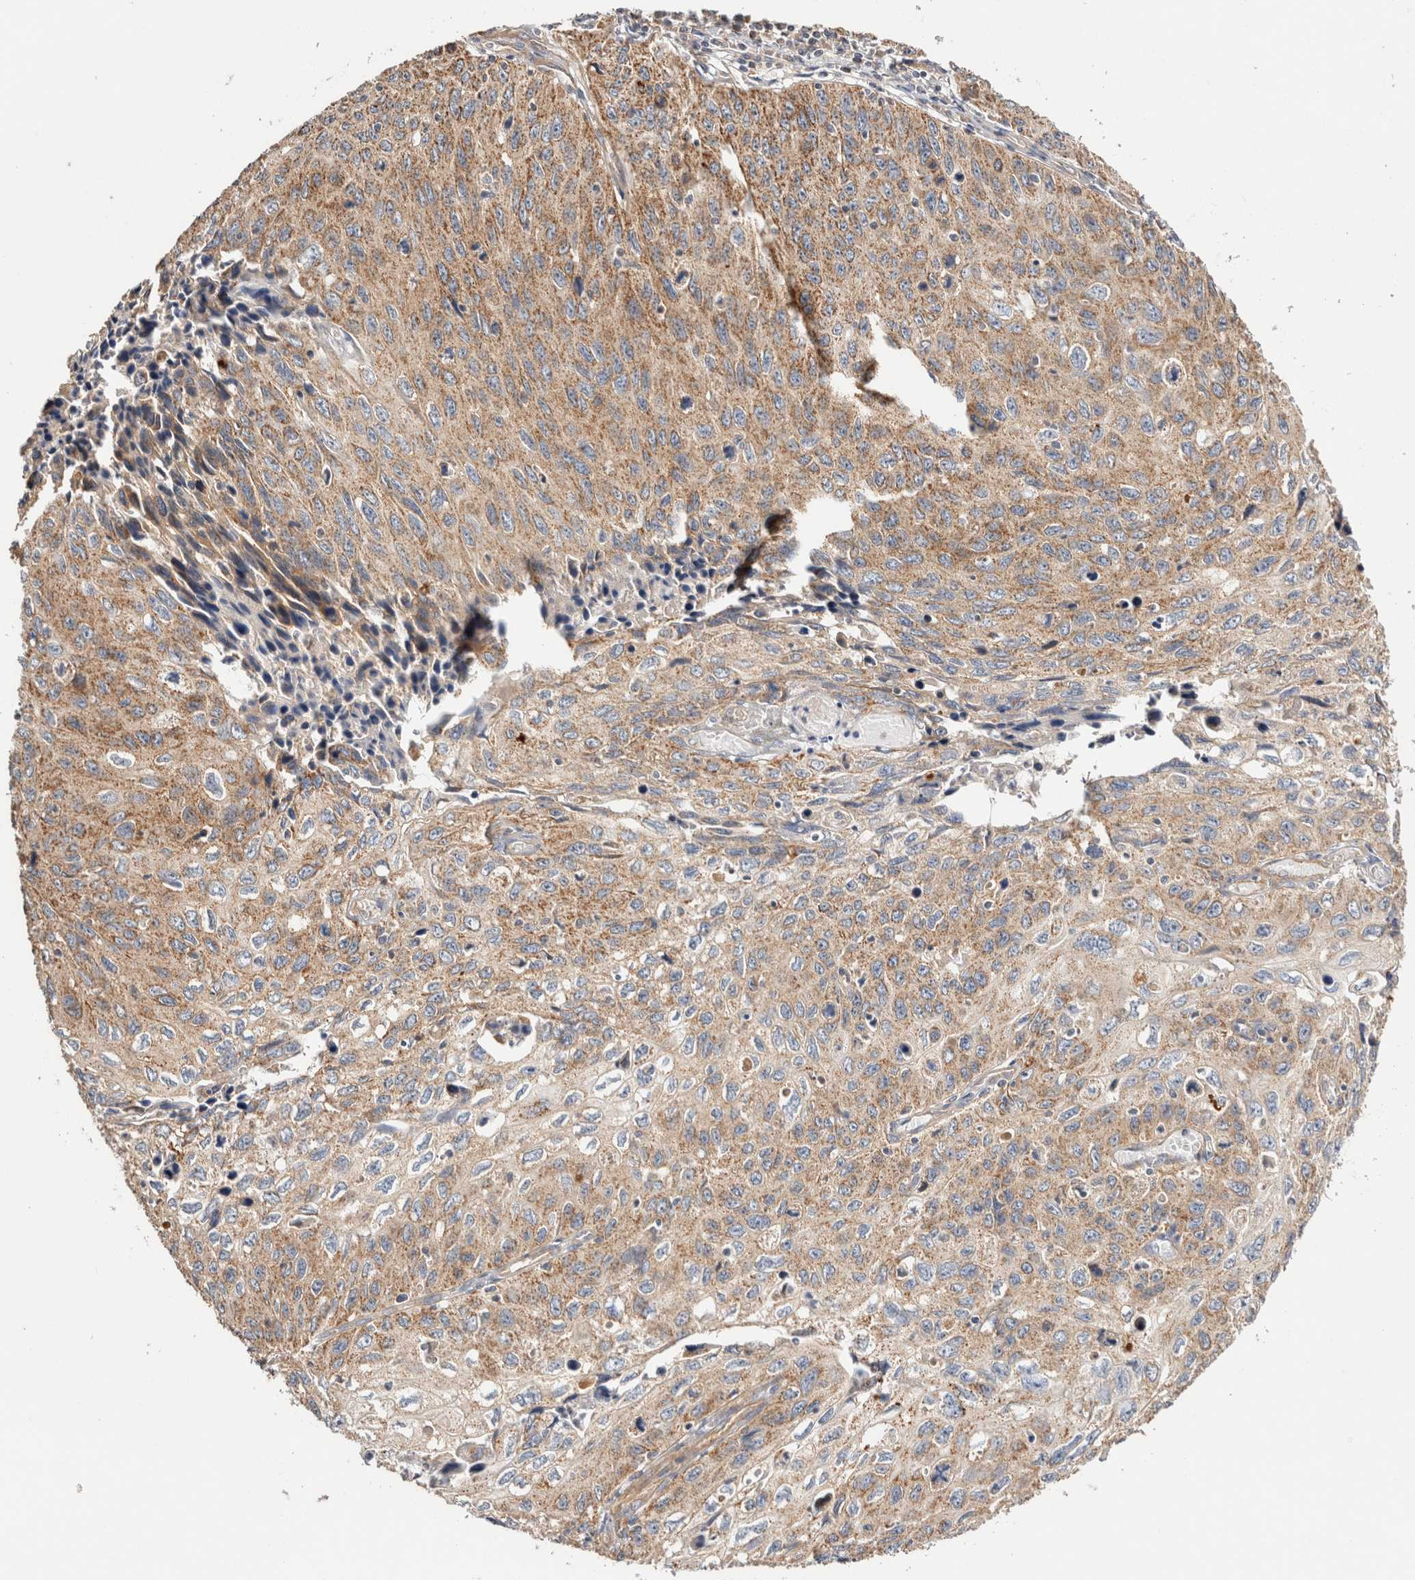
{"staining": {"intensity": "moderate", "quantity": ">75%", "location": "cytoplasmic/membranous"}, "tissue": "cervical cancer", "cell_type": "Tumor cells", "image_type": "cancer", "snomed": [{"axis": "morphology", "description": "Squamous cell carcinoma, NOS"}, {"axis": "topography", "description": "Cervix"}], "caption": "A photomicrograph of human cervical cancer stained for a protein exhibits moderate cytoplasmic/membranous brown staining in tumor cells.", "gene": "B3GNTL1", "patient": {"sex": "female", "age": 53}}